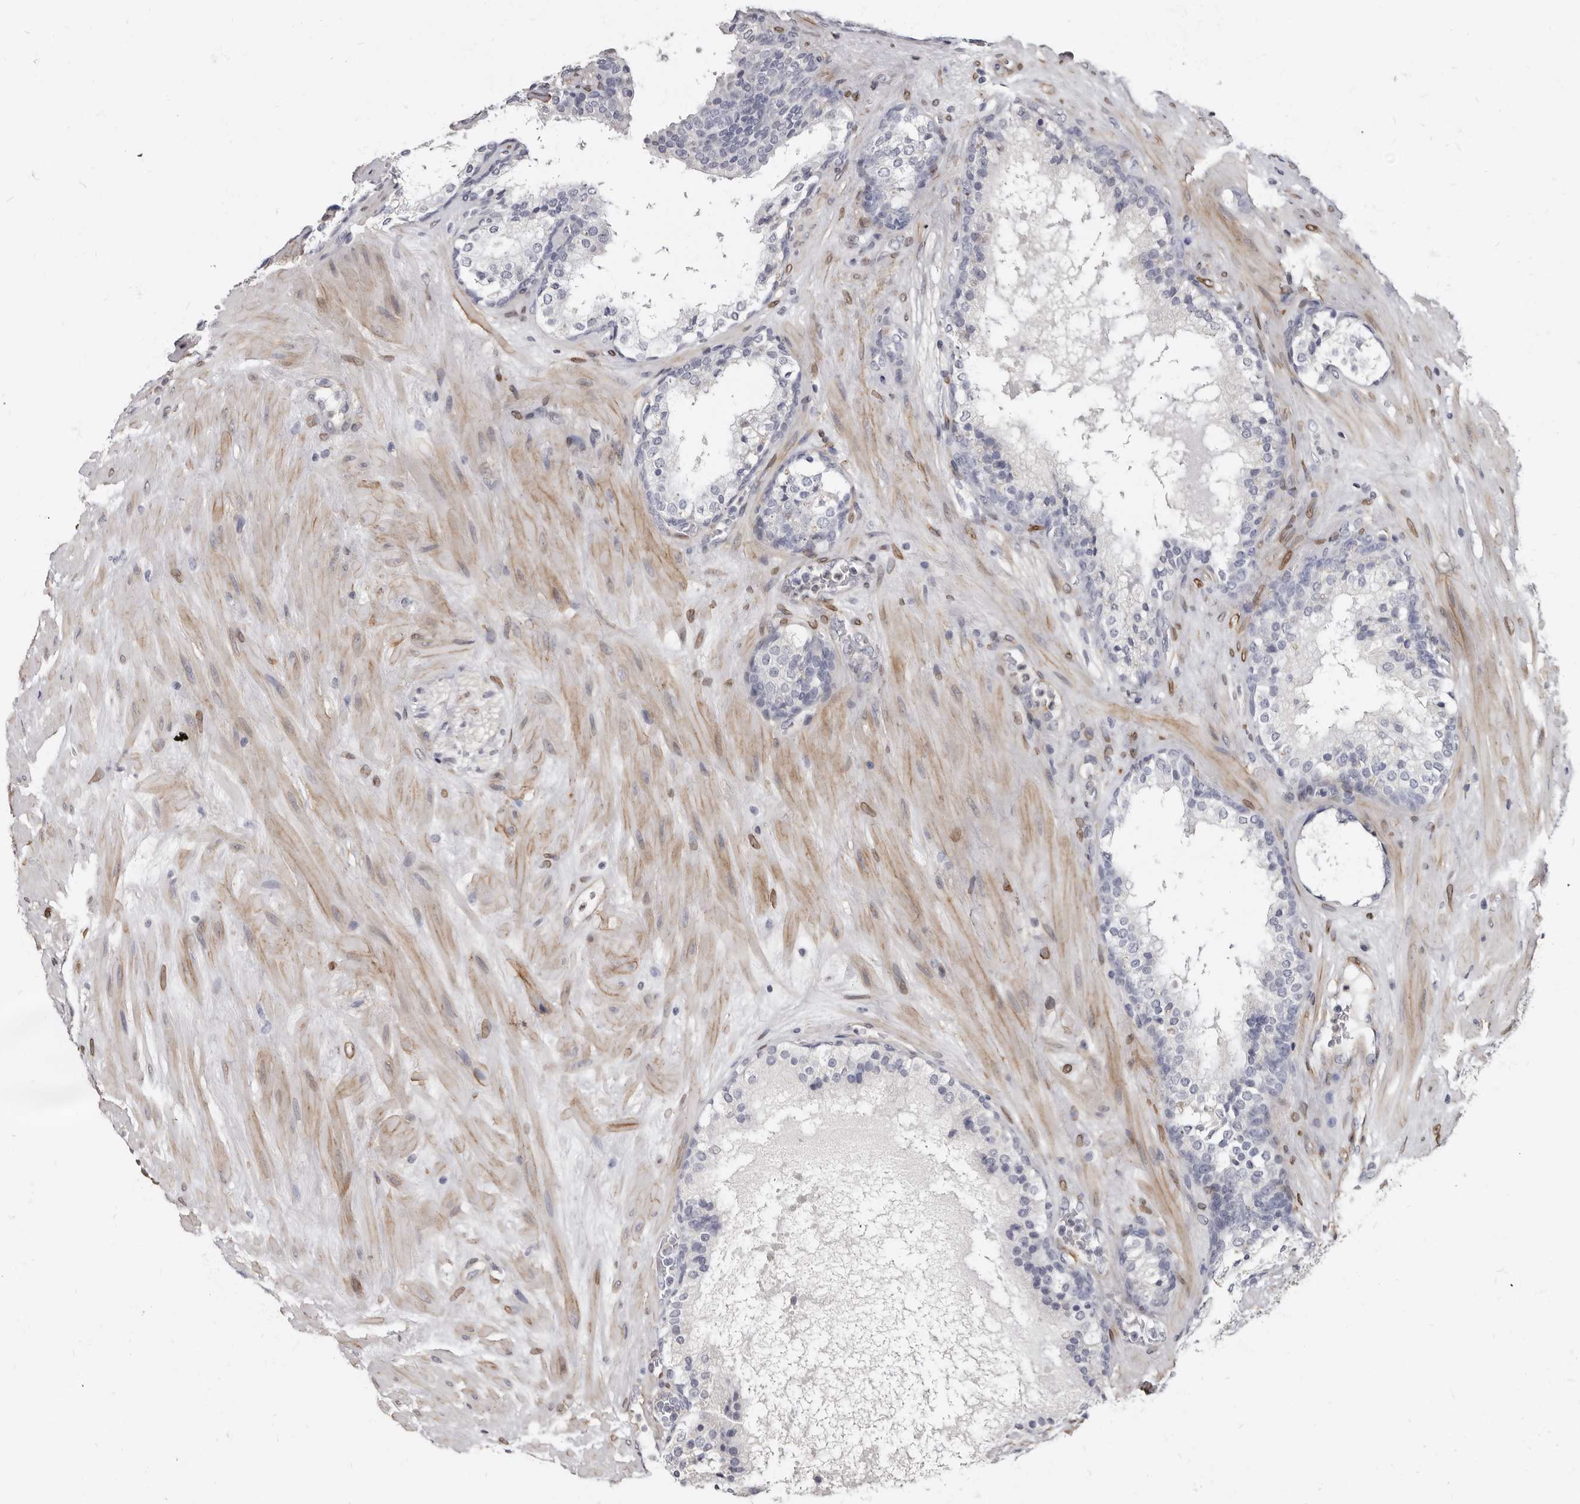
{"staining": {"intensity": "negative", "quantity": "none", "location": "none"}, "tissue": "prostate cancer", "cell_type": "Tumor cells", "image_type": "cancer", "snomed": [{"axis": "morphology", "description": "Adenocarcinoma, High grade"}, {"axis": "topography", "description": "Prostate"}], "caption": "Immunohistochemistry (IHC) of adenocarcinoma (high-grade) (prostate) reveals no expression in tumor cells.", "gene": "MRGPRF", "patient": {"sex": "male", "age": 56}}